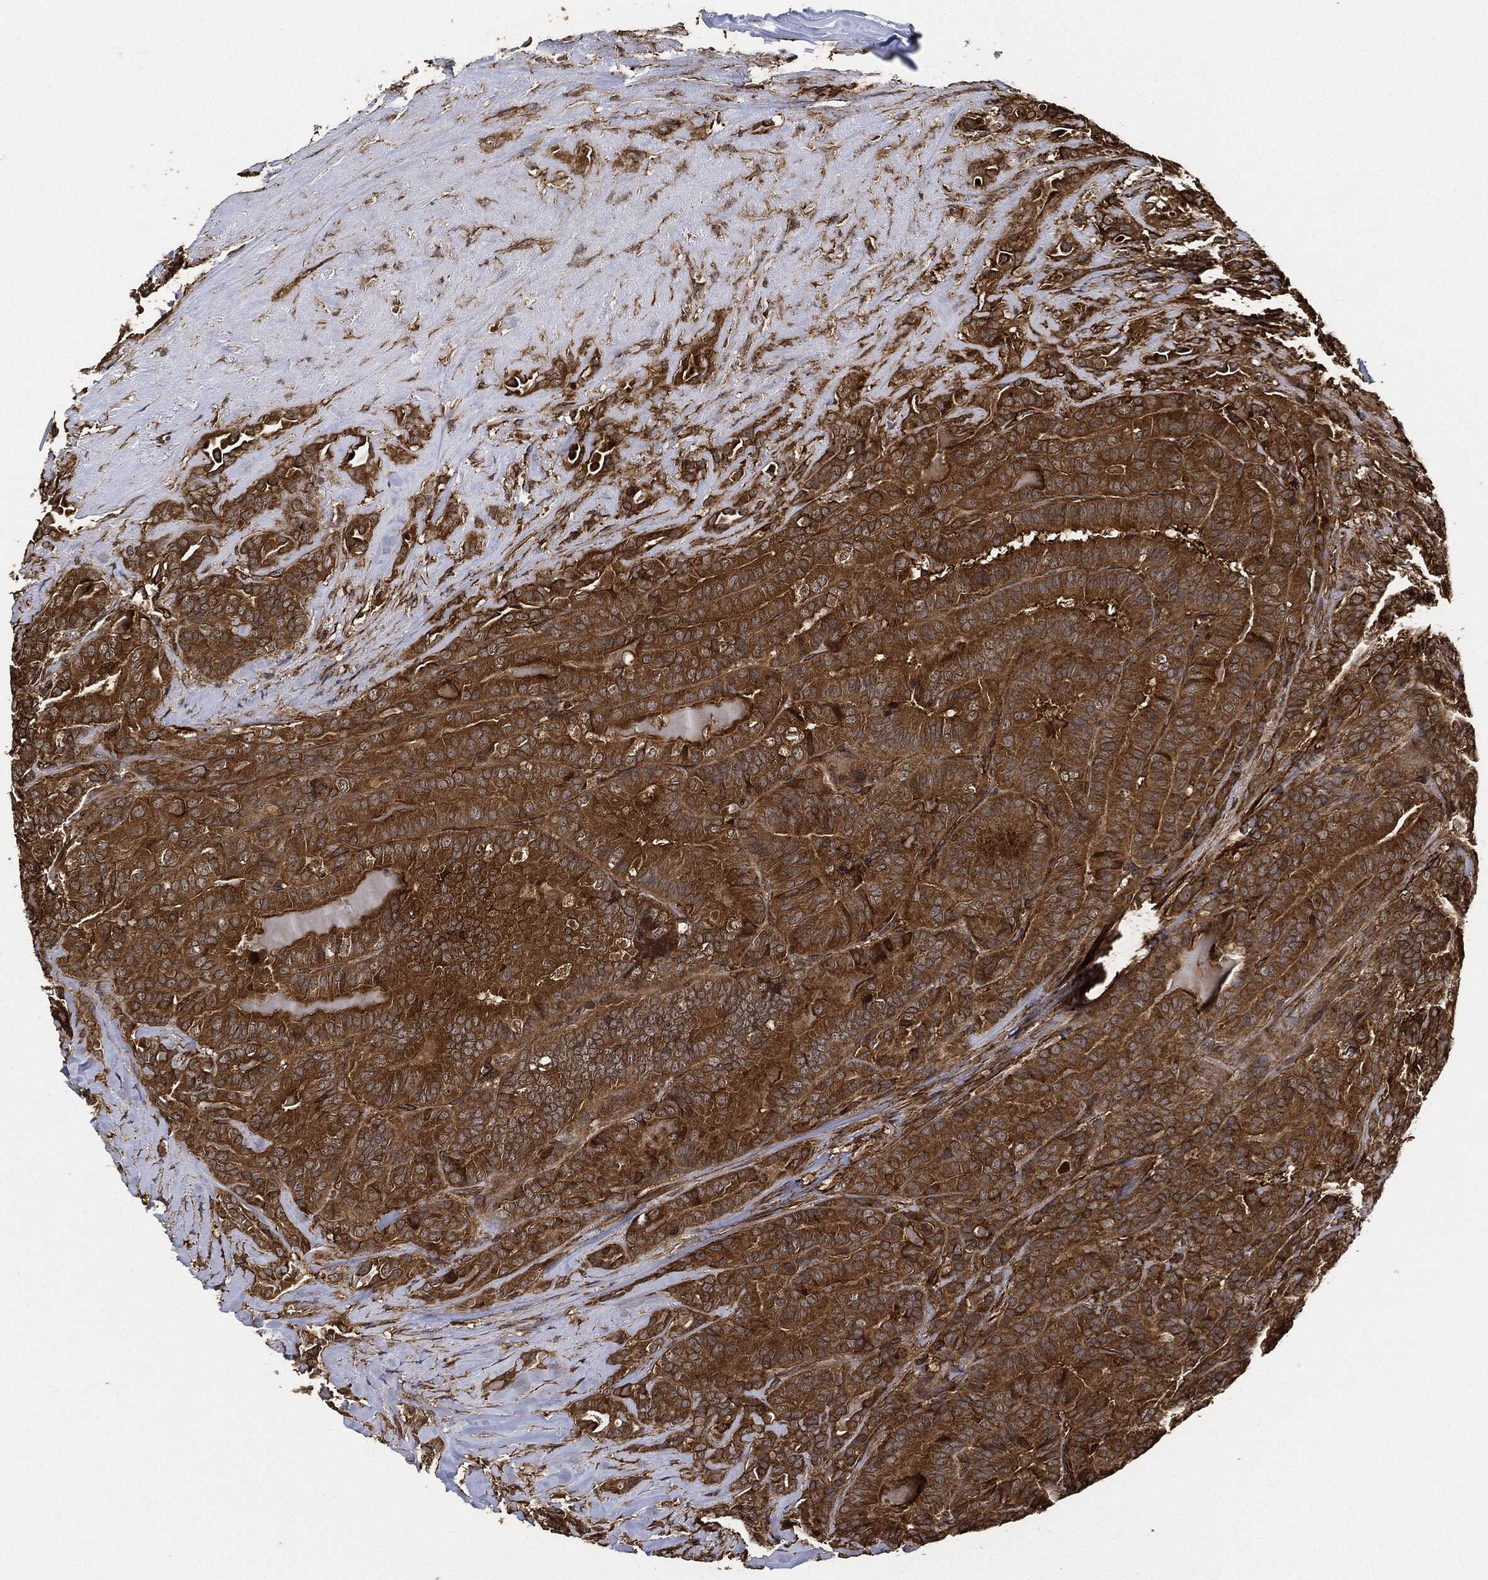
{"staining": {"intensity": "strong", "quantity": ">75%", "location": "cytoplasmic/membranous"}, "tissue": "thyroid cancer", "cell_type": "Tumor cells", "image_type": "cancer", "snomed": [{"axis": "morphology", "description": "Papillary adenocarcinoma, NOS"}, {"axis": "topography", "description": "Thyroid gland"}], "caption": "A high-resolution micrograph shows immunohistochemistry (IHC) staining of papillary adenocarcinoma (thyroid), which demonstrates strong cytoplasmic/membranous positivity in approximately >75% of tumor cells.", "gene": "CEP290", "patient": {"sex": "male", "age": 61}}